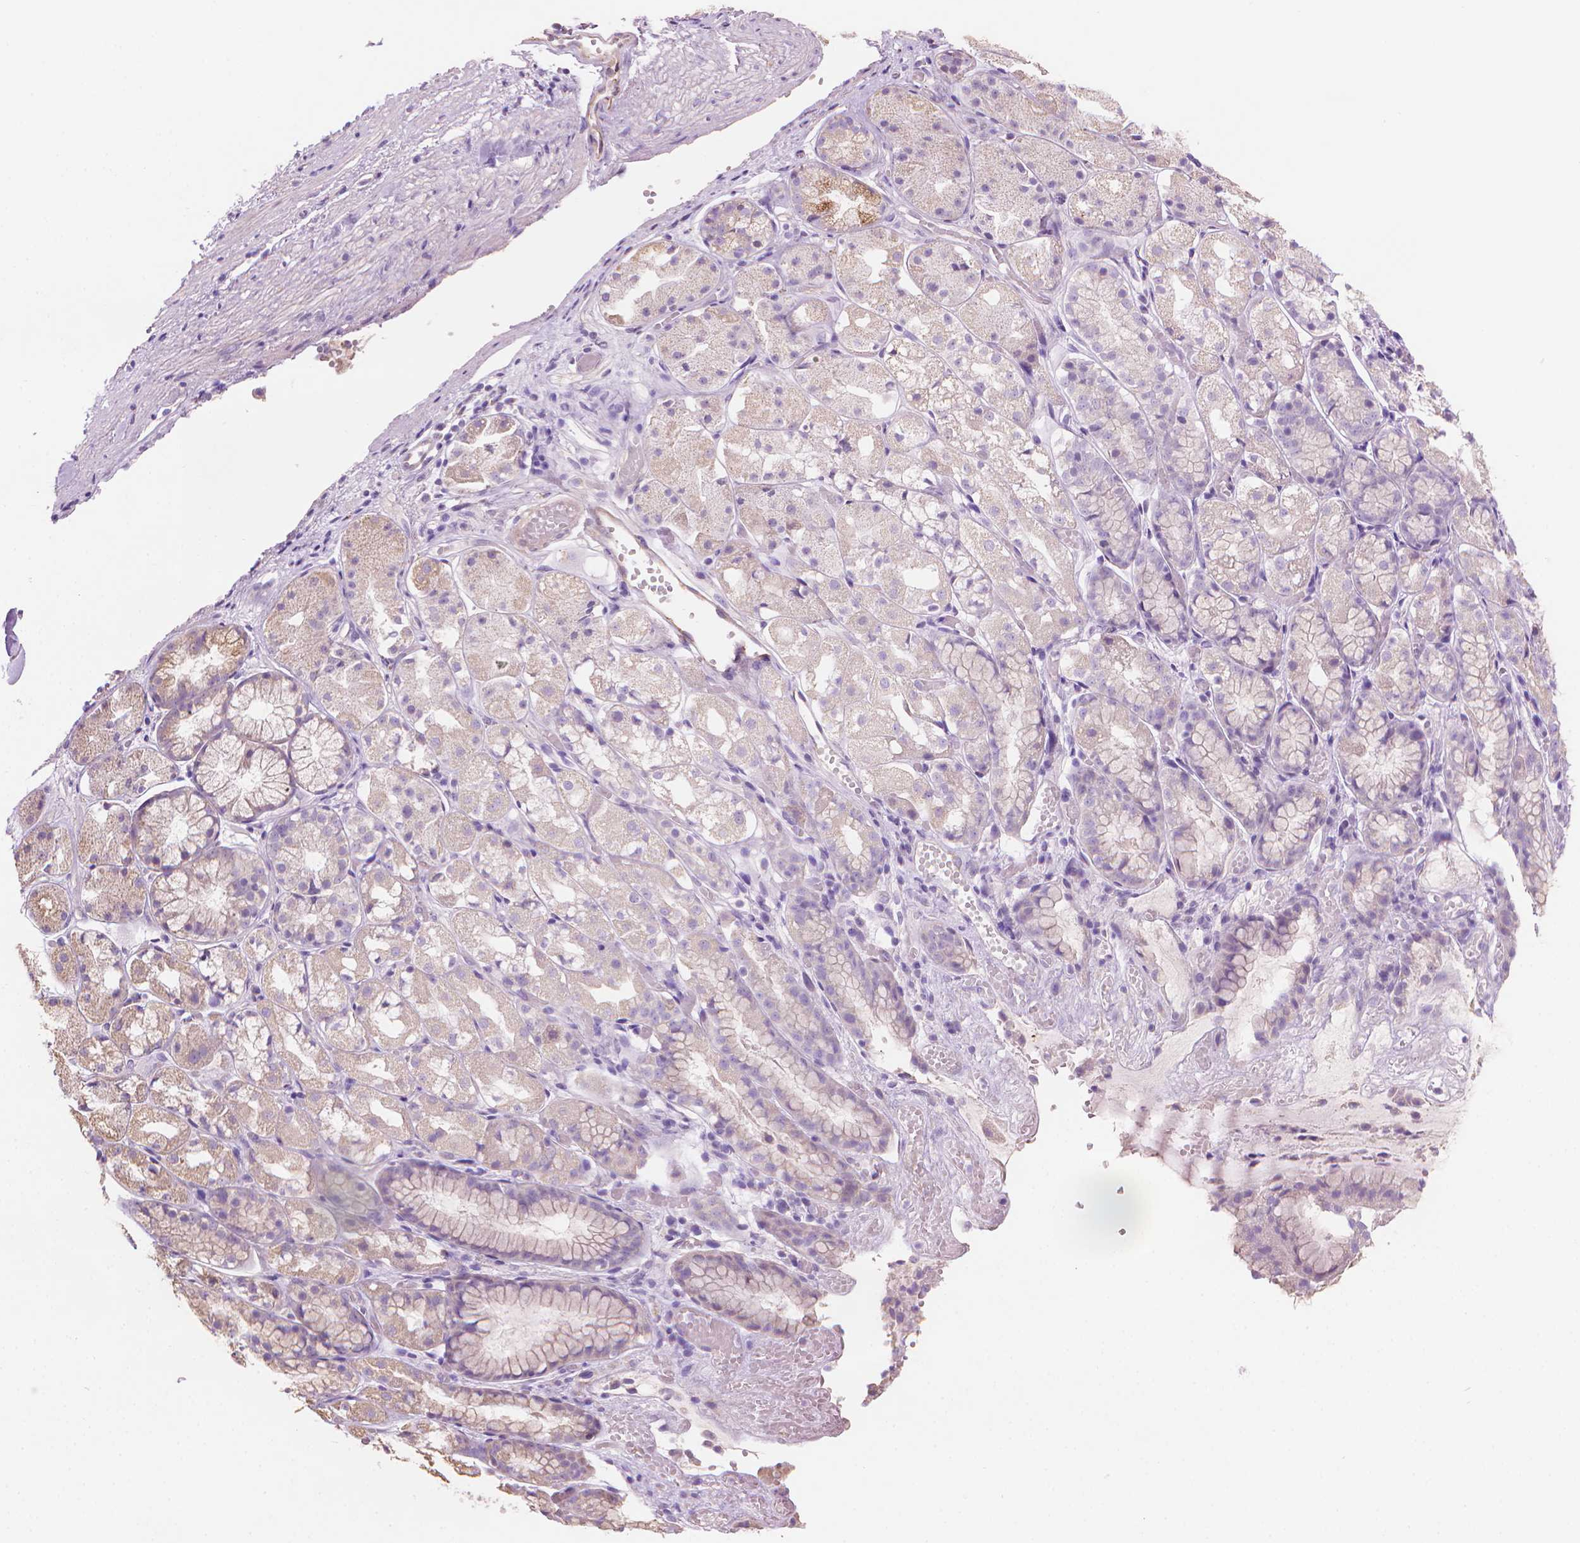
{"staining": {"intensity": "moderate", "quantity": "<25%", "location": "cytoplasmic/membranous"}, "tissue": "stomach", "cell_type": "Glandular cells", "image_type": "normal", "snomed": [{"axis": "morphology", "description": "Normal tissue, NOS"}, {"axis": "topography", "description": "Stomach"}], "caption": "The immunohistochemical stain highlights moderate cytoplasmic/membranous expression in glandular cells of unremarkable stomach. The staining was performed using DAB (3,3'-diaminobenzidine) to visualize the protein expression in brown, while the nuclei were stained in blue with hematoxylin (Magnification: 20x).", "gene": "TTC29", "patient": {"sex": "male", "age": 70}}